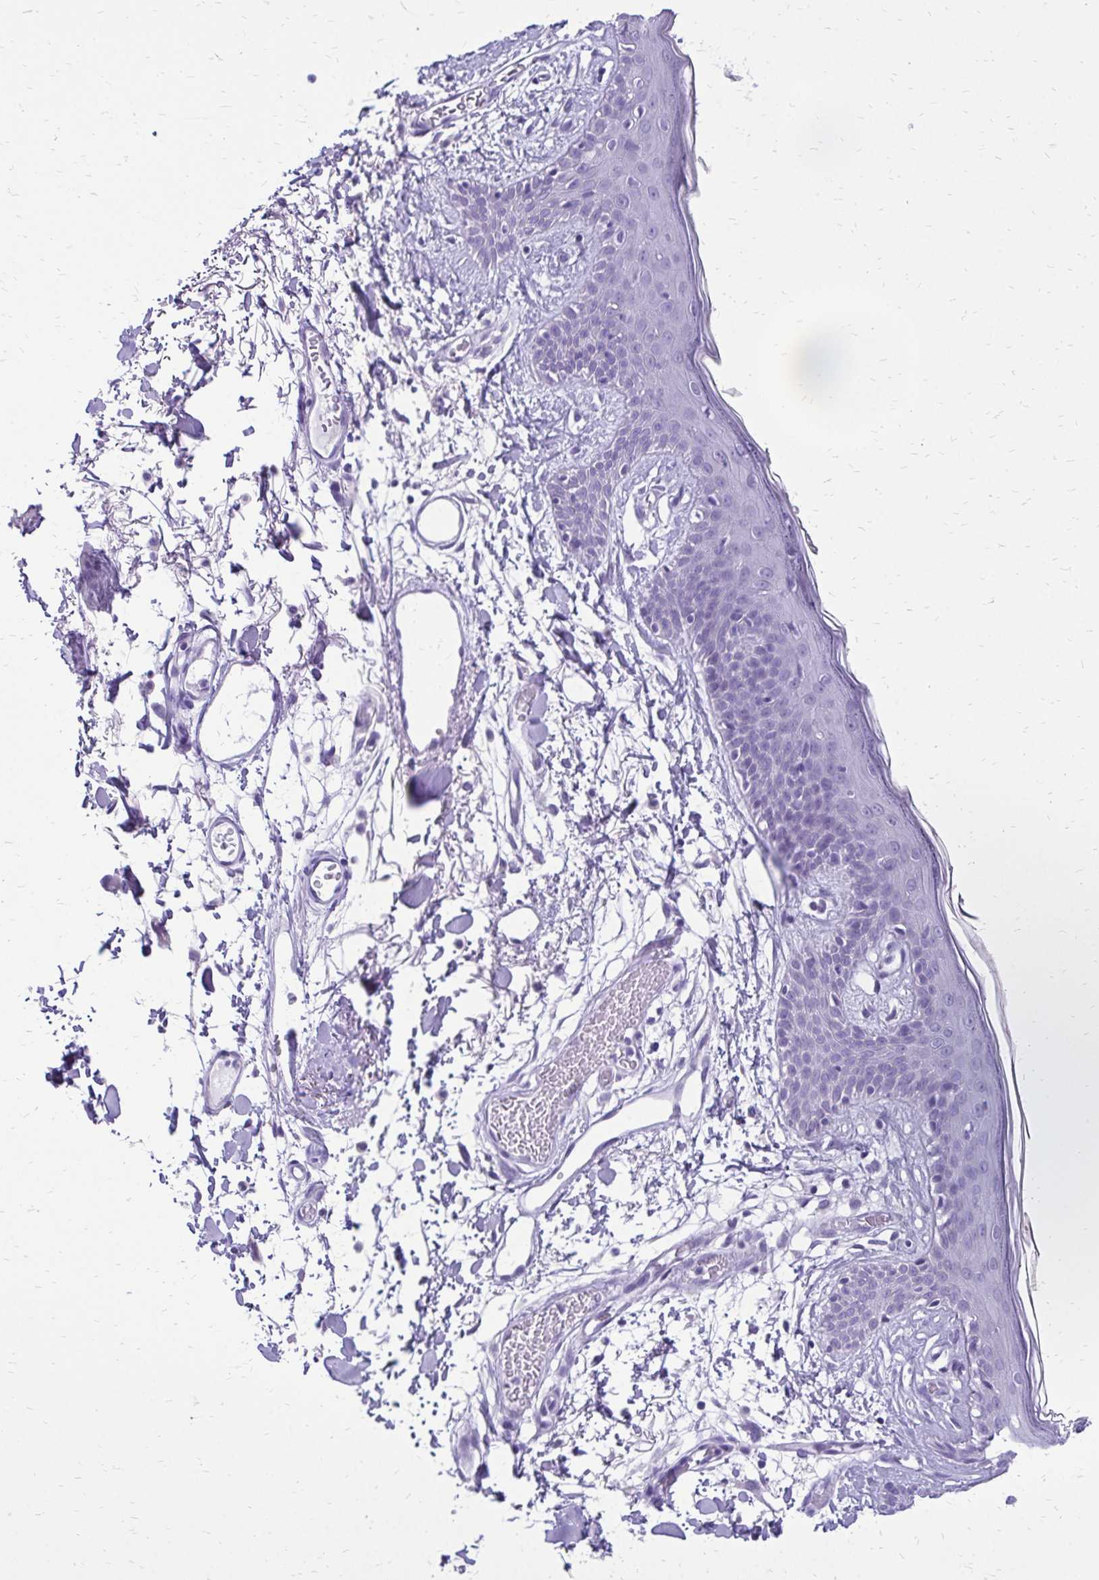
{"staining": {"intensity": "negative", "quantity": "none", "location": "none"}, "tissue": "skin", "cell_type": "Fibroblasts", "image_type": "normal", "snomed": [{"axis": "morphology", "description": "Normal tissue, NOS"}, {"axis": "topography", "description": "Skin"}], "caption": "Immunohistochemical staining of benign human skin exhibits no significant staining in fibroblasts. Brightfield microscopy of immunohistochemistry (IHC) stained with DAB (3,3'-diaminobenzidine) (brown) and hematoxylin (blue), captured at high magnification.", "gene": "SLC32A1", "patient": {"sex": "male", "age": 79}}